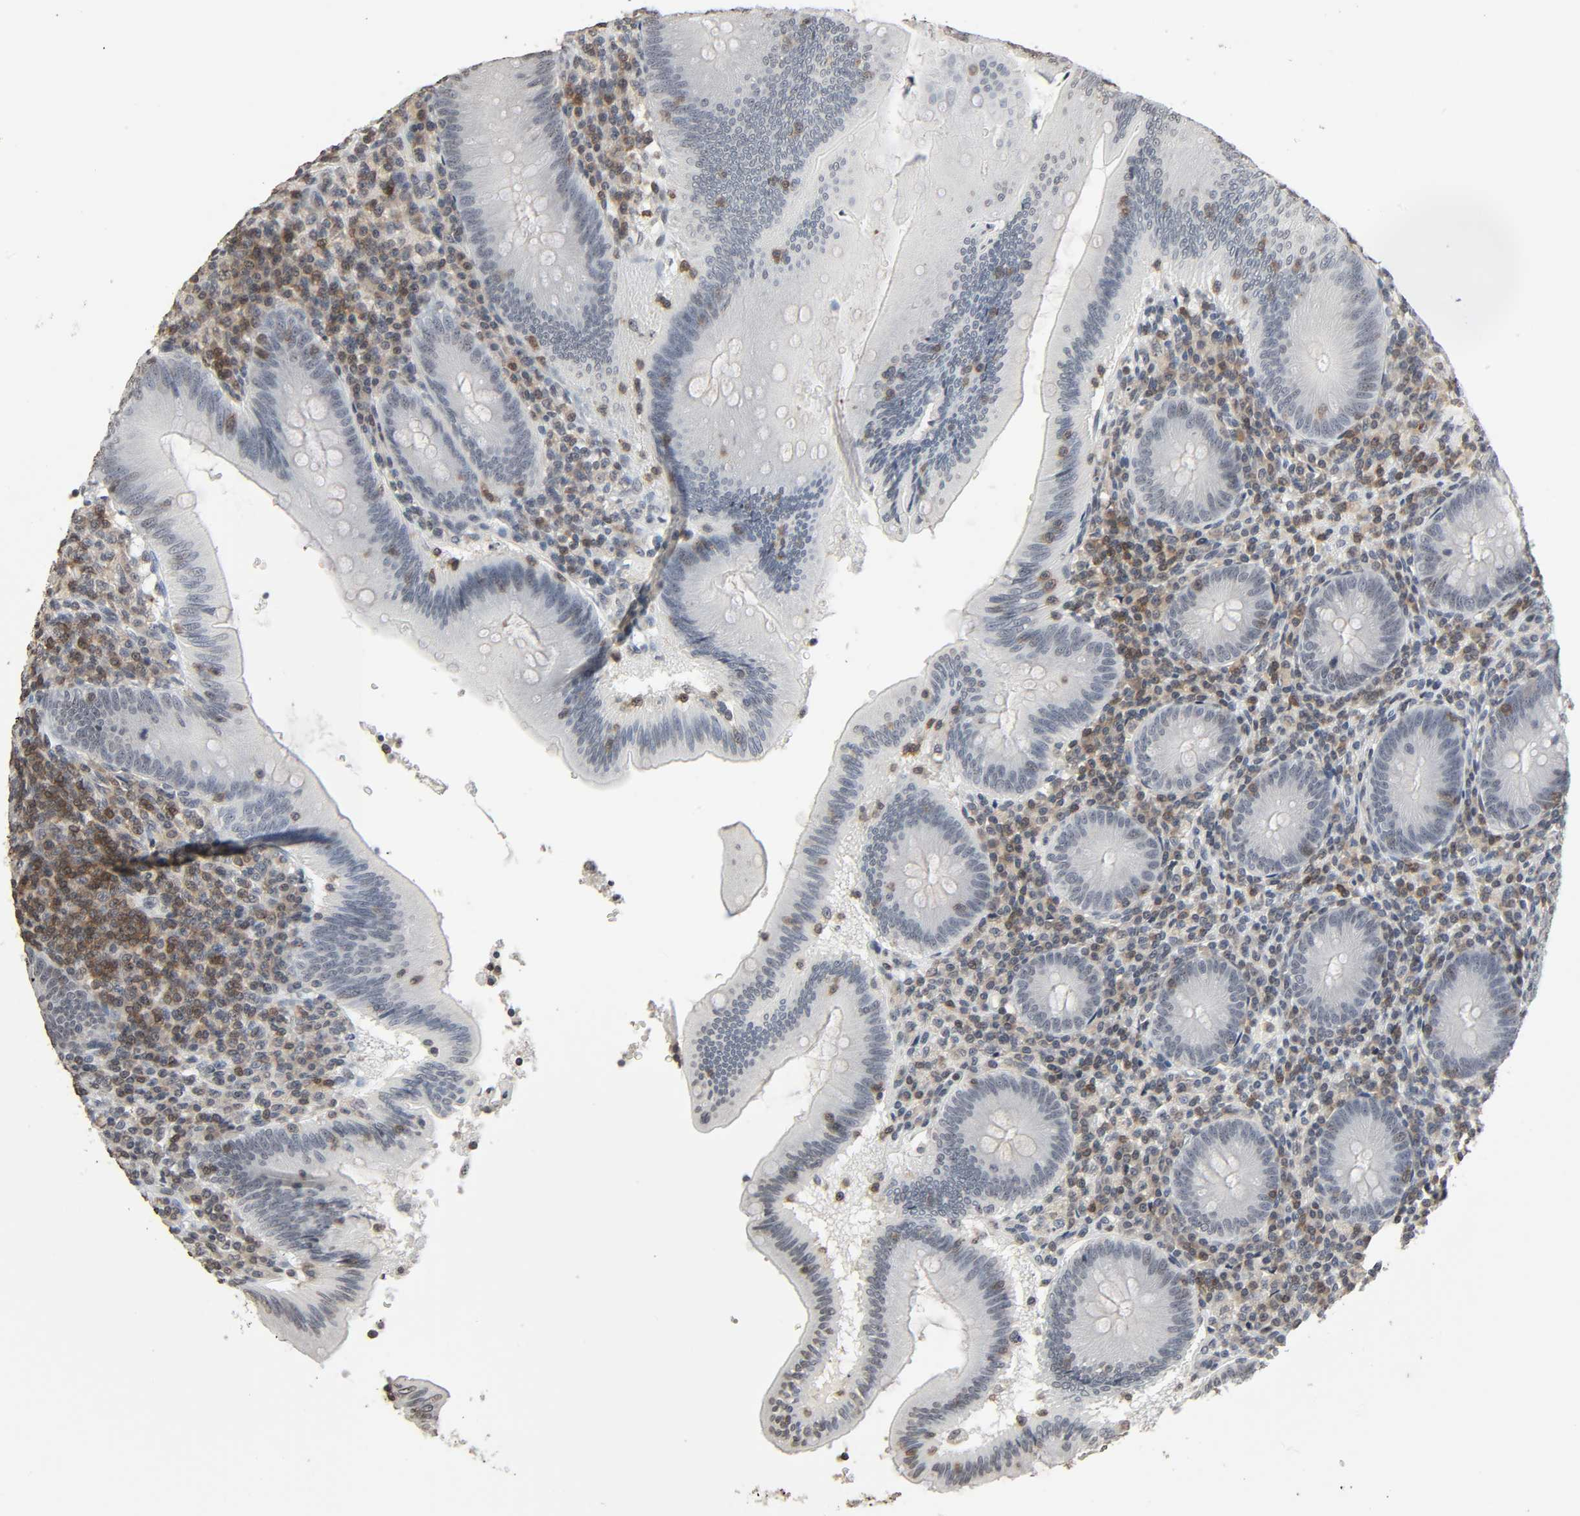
{"staining": {"intensity": "negative", "quantity": "none", "location": "none"}, "tissue": "appendix", "cell_type": "Glandular cells", "image_type": "normal", "snomed": [{"axis": "morphology", "description": "Normal tissue, NOS"}, {"axis": "morphology", "description": "Inflammation, NOS"}, {"axis": "topography", "description": "Appendix"}], "caption": "DAB (3,3'-diaminobenzidine) immunohistochemical staining of unremarkable appendix exhibits no significant expression in glandular cells. (Stains: DAB immunohistochemistry (IHC) with hematoxylin counter stain, Microscopy: brightfield microscopy at high magnification).", "gene": "STK4", "patient": {"sex": "male", "age": 46}}